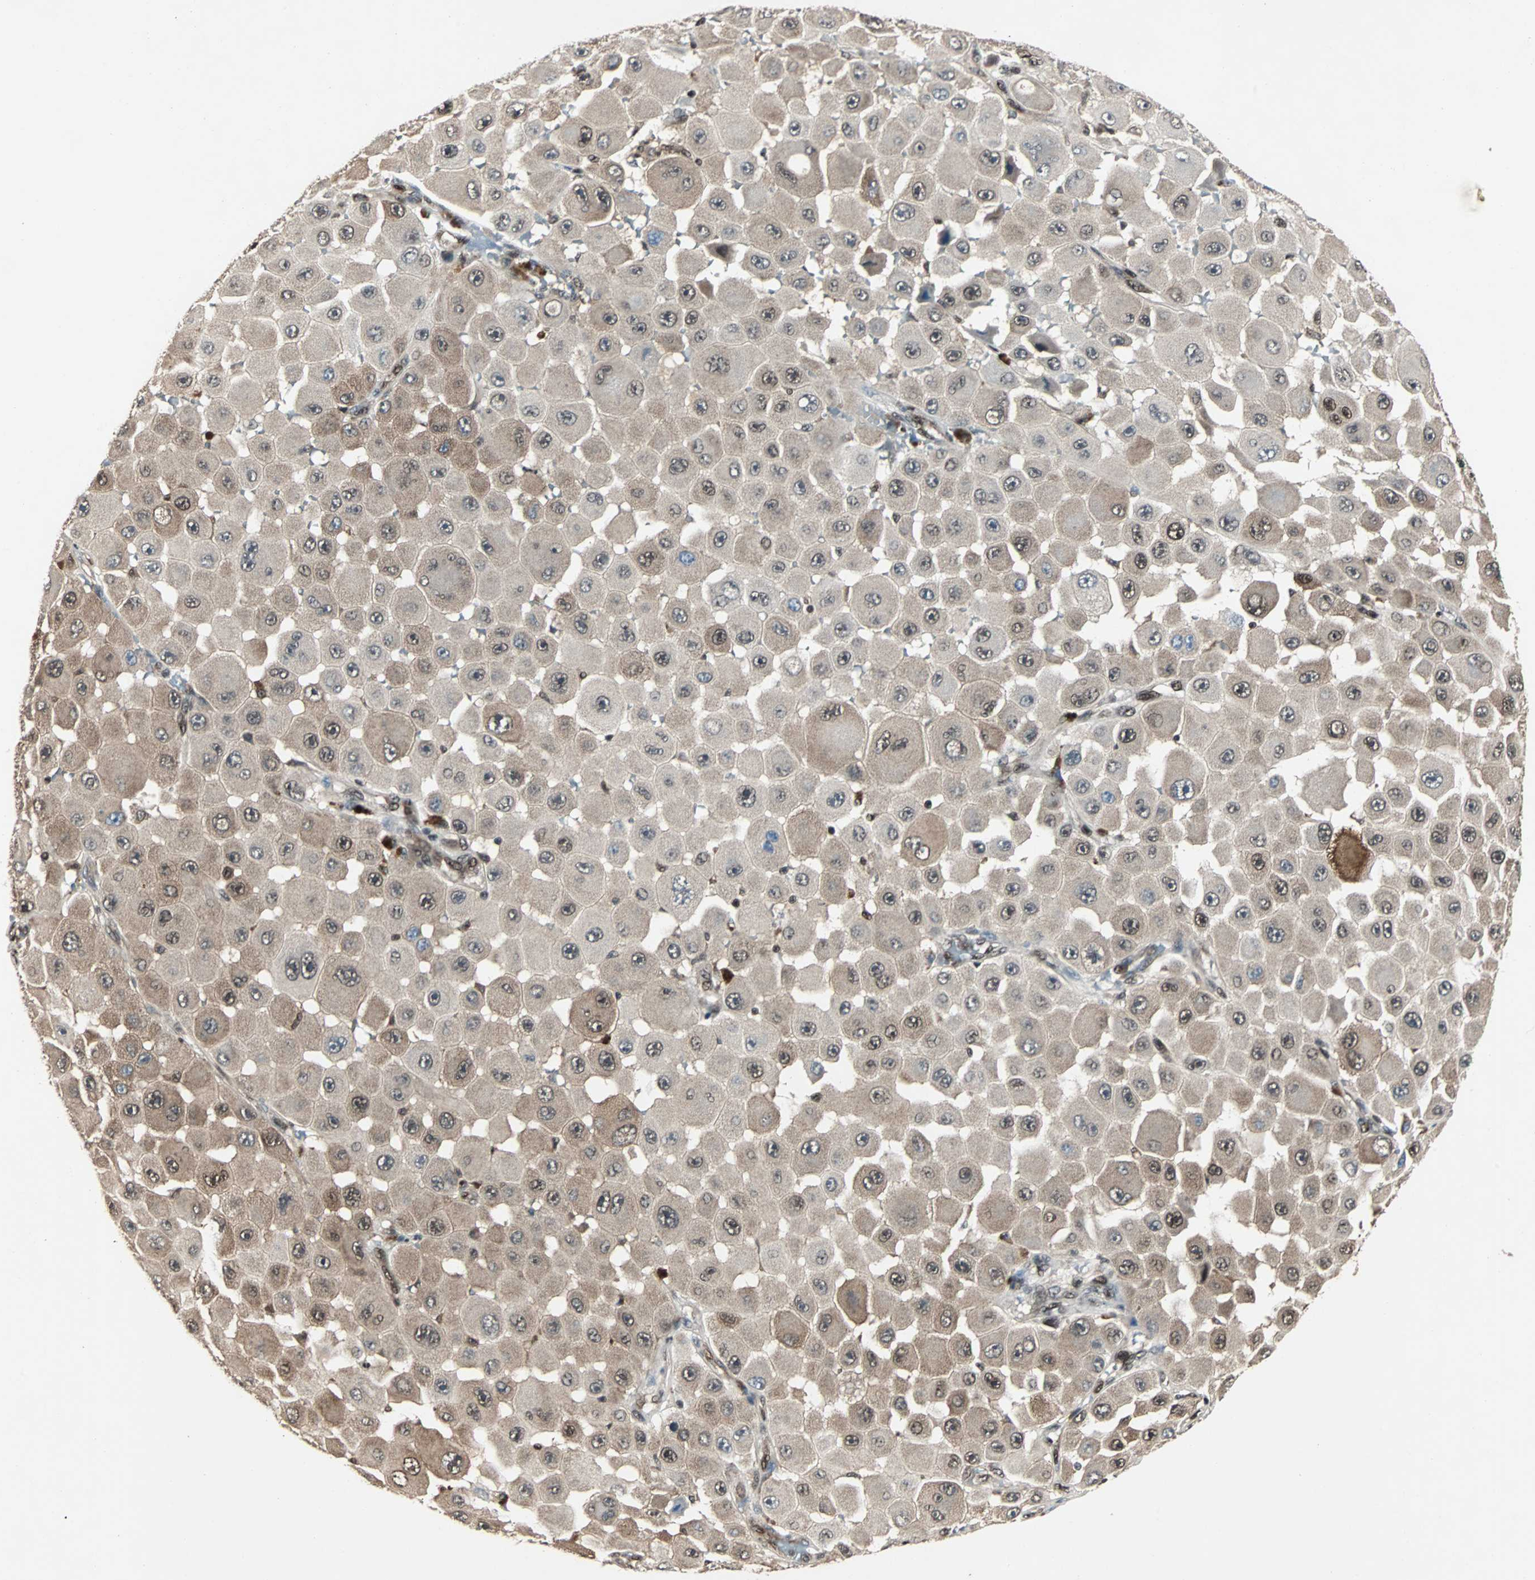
{"staining": {"intensity": "moderate", "quantity": ">75%", "location": "cytoplasmic/membranous,nuclear"}, "tissue": "melanoma", "cell_type": "Tumor cells", "image_type": "cancer", "snomed": [{"axis": "morphology", "description": "Malignant melanoma, NOS"}, {"axis": "topography", "description": "Skin"}], "caption": "The histopathology image shows immunohistochemical staining of malignant melanoma. There is moderate cytoplasmic/membranous and nuclear positivity is identified in approximately >75% of tumor cells.", "gene": "ACLY", "patient": {"sex": "female", "age": 81}}